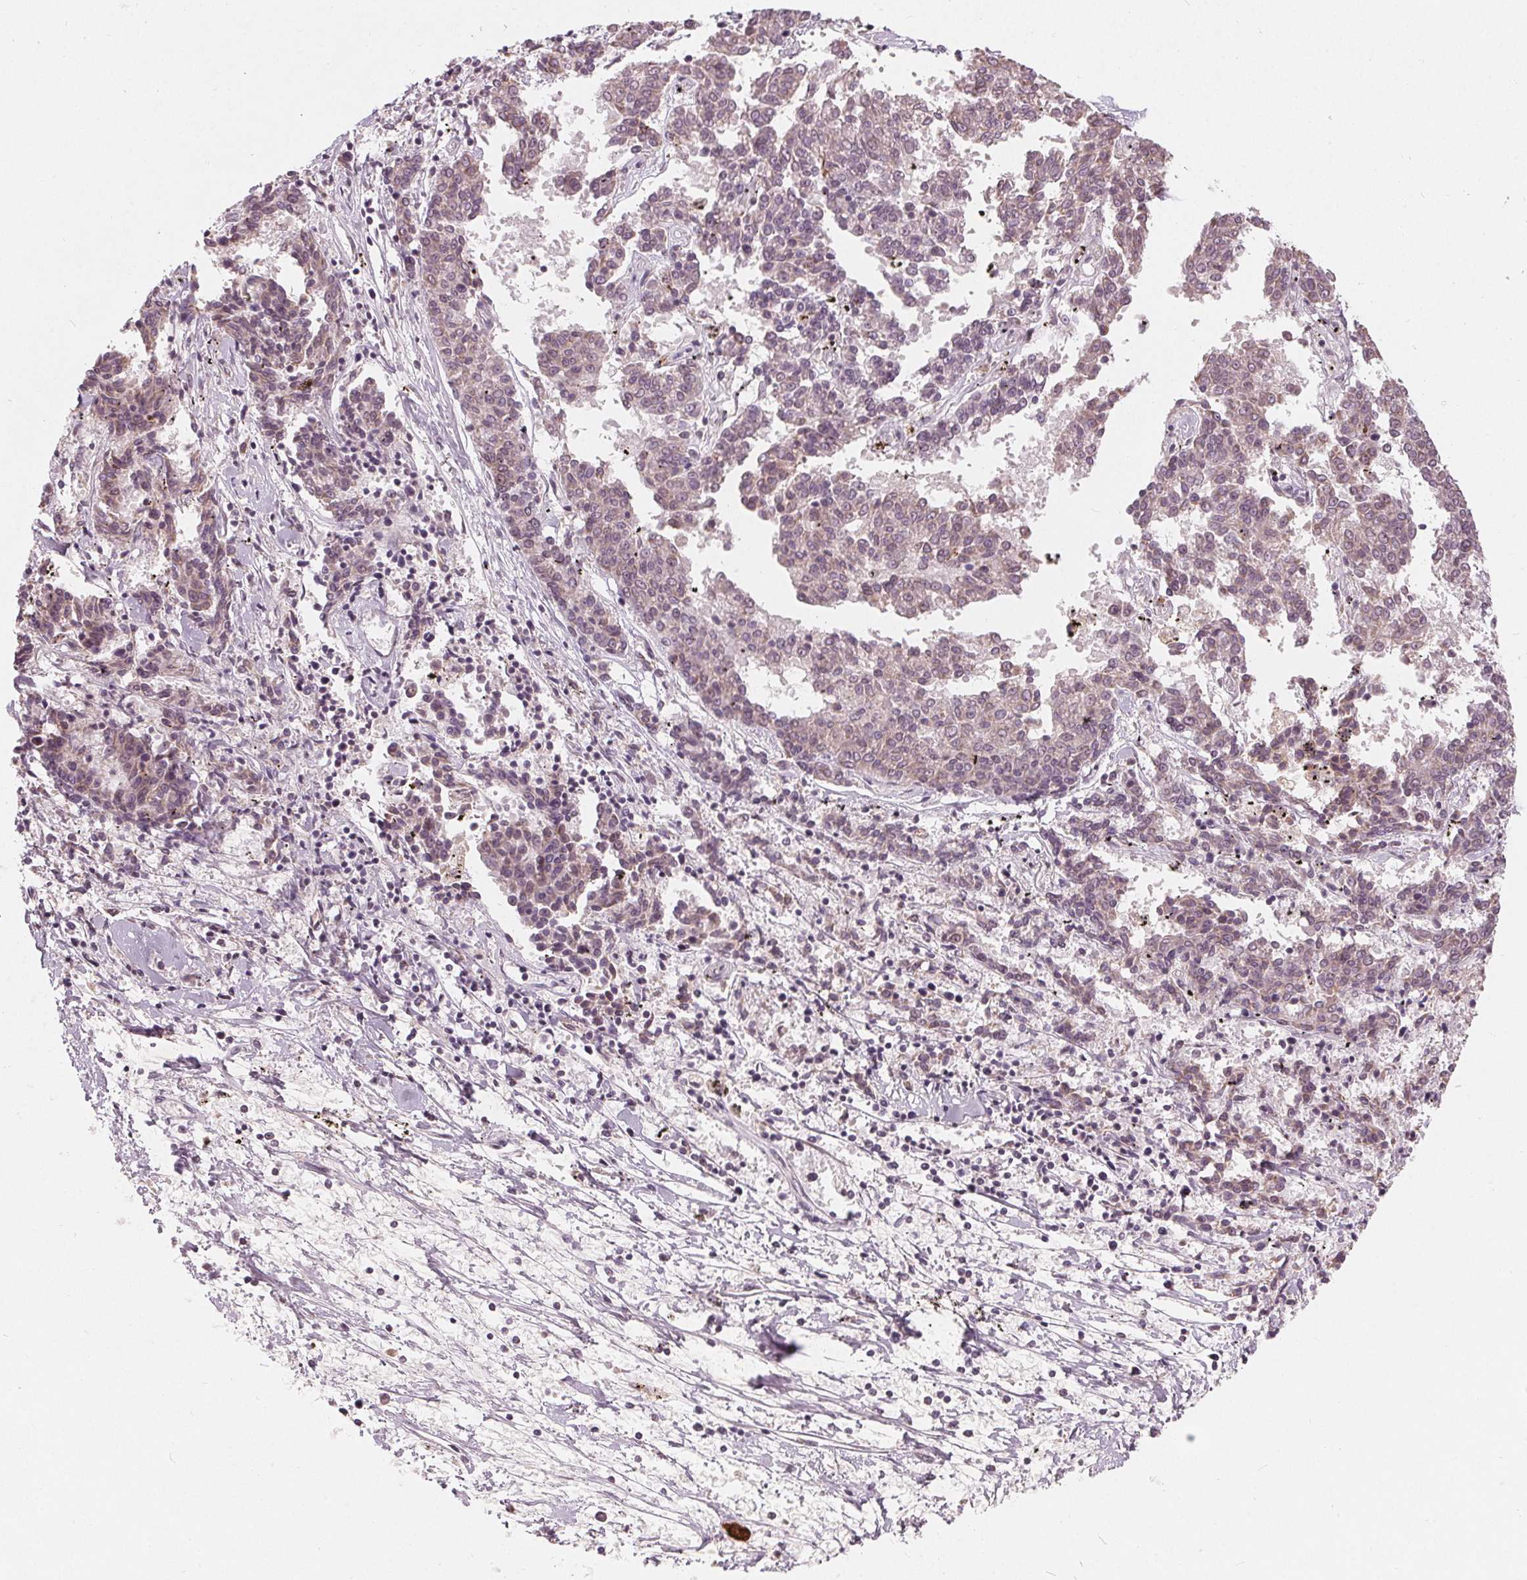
{"staining": {"intensity": "negative", "quantity": "none", "location": "none"}, "tissue": "melanoma", "cell_type": "Tumor cells", "image_type": "cancer", "snomed": [{"axis": "morphology", "description": "Malignant melanoma, NOS"}, {"axis": "topography", "description": "Skin"}], "caption": "This is a photomicrograph of IHC staining of malignant melanoma, which shows no positivity in tumor cells.", "gene": "TRIM60", "patient": {"sex": "female", "age": 72}}